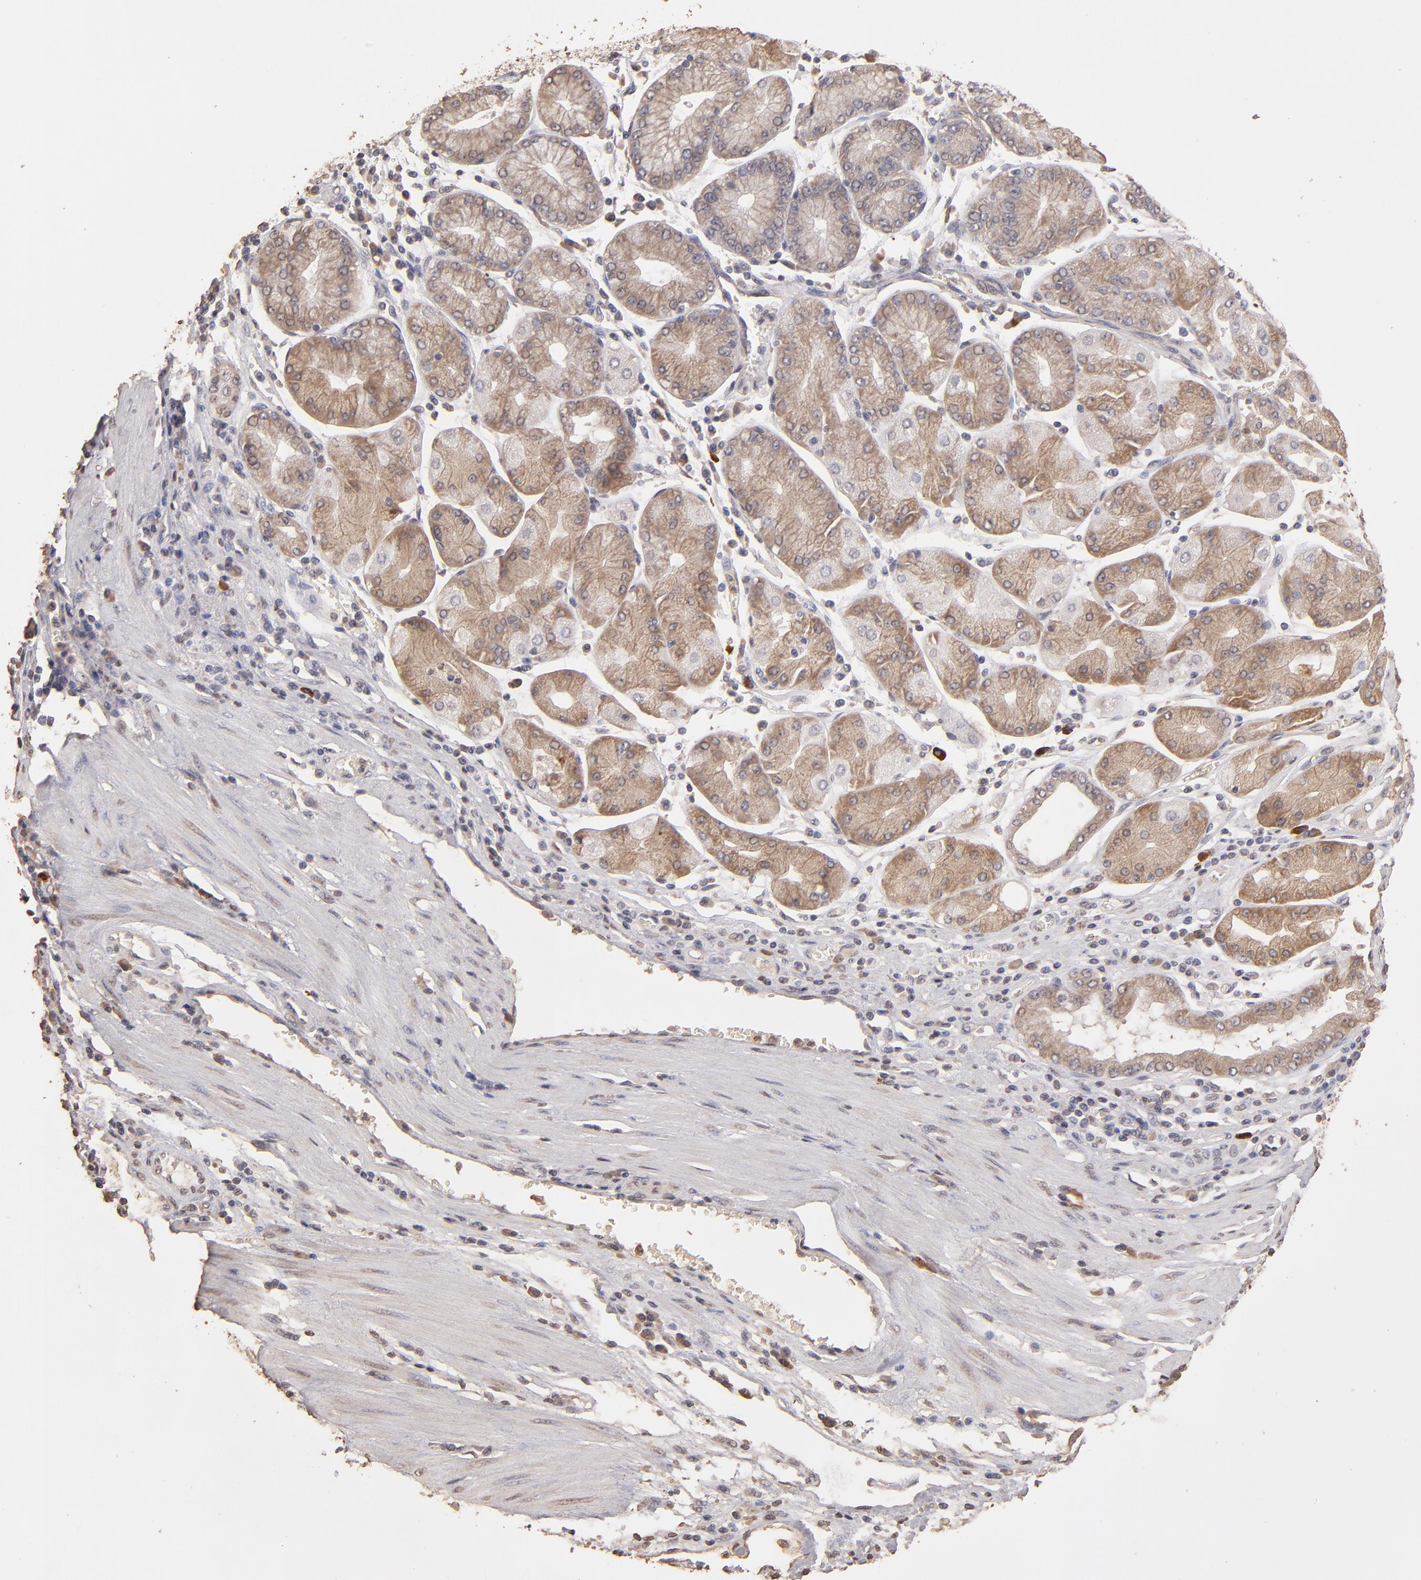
{"staining": {"intensity": "moderate", "quantity": ">75%", "location": "cytoplasmic/membranous"}, "tissue": "stomach cancer", "cell_type": "Tumor cells", "image_type": "cancer", "snomed": [{"axis": "morphology", "description": "Normal tissue, NOS"}, {"axis": "morphology", "description": "Adenocarcinoma, NOS"}, {"axis": "topography", "description": "Stomach, upper"}, {"axis": "topography", "description": "Stomach"}], "caption": "Brown immunohistochemical staining in stomach cancer (adenocarcinoma) shows moderate cytoplasmic/membranous staining in about >75% of tumor cells. (DAB = brown stain, brightfield microscopy at high magnification).", "gene": "OPHN1", "patient": {"sex": "male", "age": 59}}